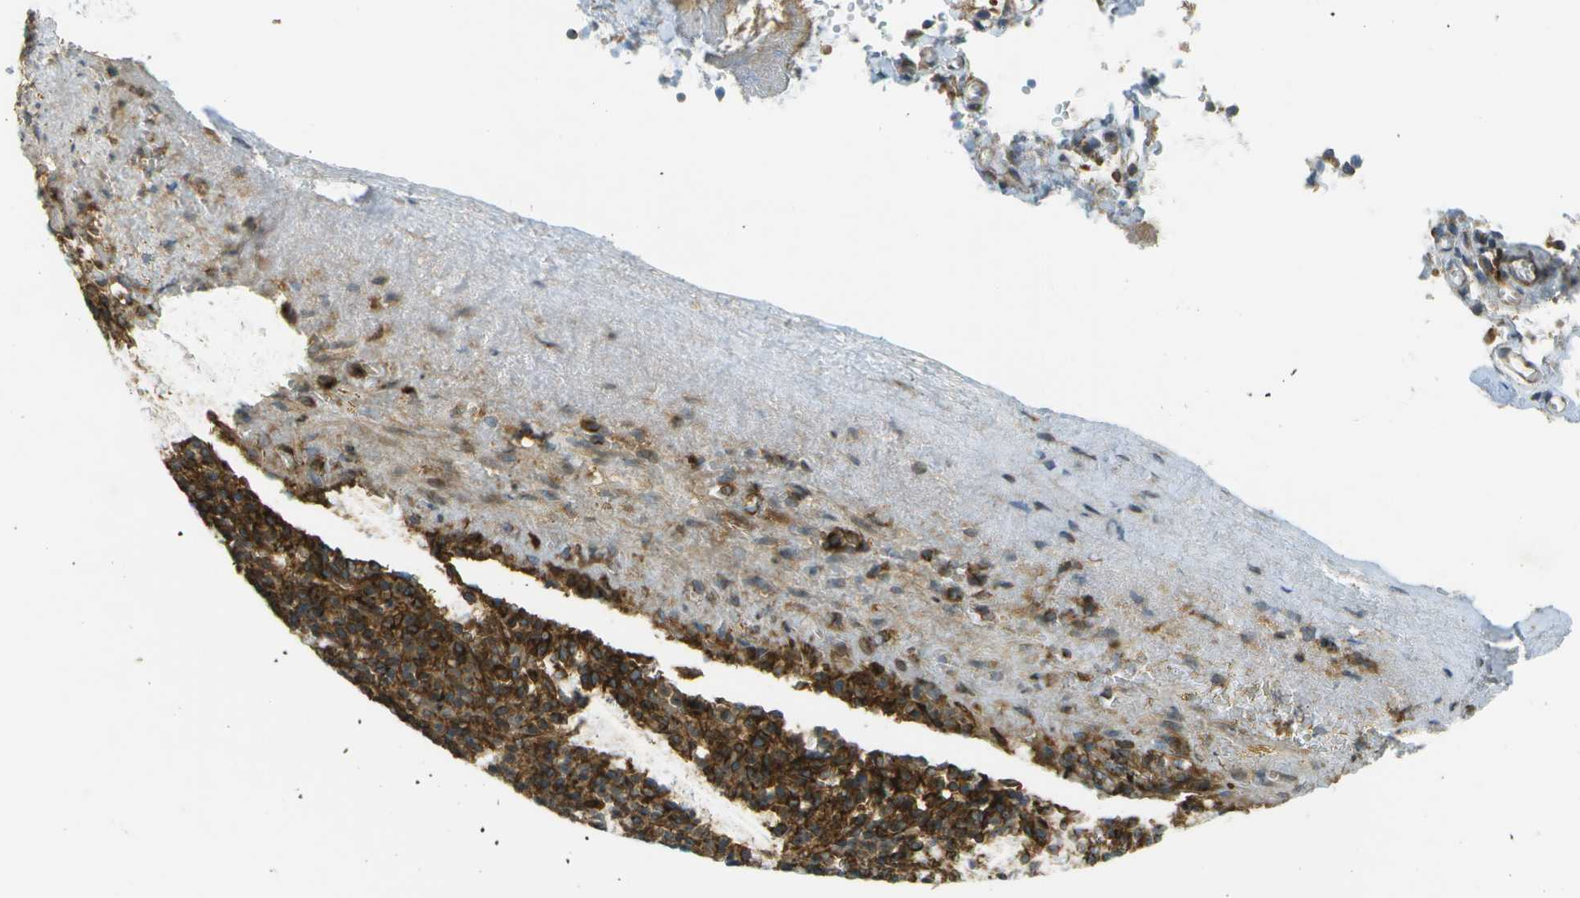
{"staining": {"intensity": "strong", "quantity": "25%-75%", "location": "cytoplasmic/membranous"}, "tissue": "spleen", "cell_type": "Cells in red pulp", "image_type": "normal", "snomed": [{"axis": "morphology", "description": "Normal tissue, NOS"}, {"axis": "topography", "description": "Spleen"}], "caption": "Protein staining displays strong cytoplasmic/membranous staining in approximately 25%-75% of cells in red pulp in unremarkable spleen.", "gene": "TMTC1", "patient": {"sex": "female", "age": 74}}